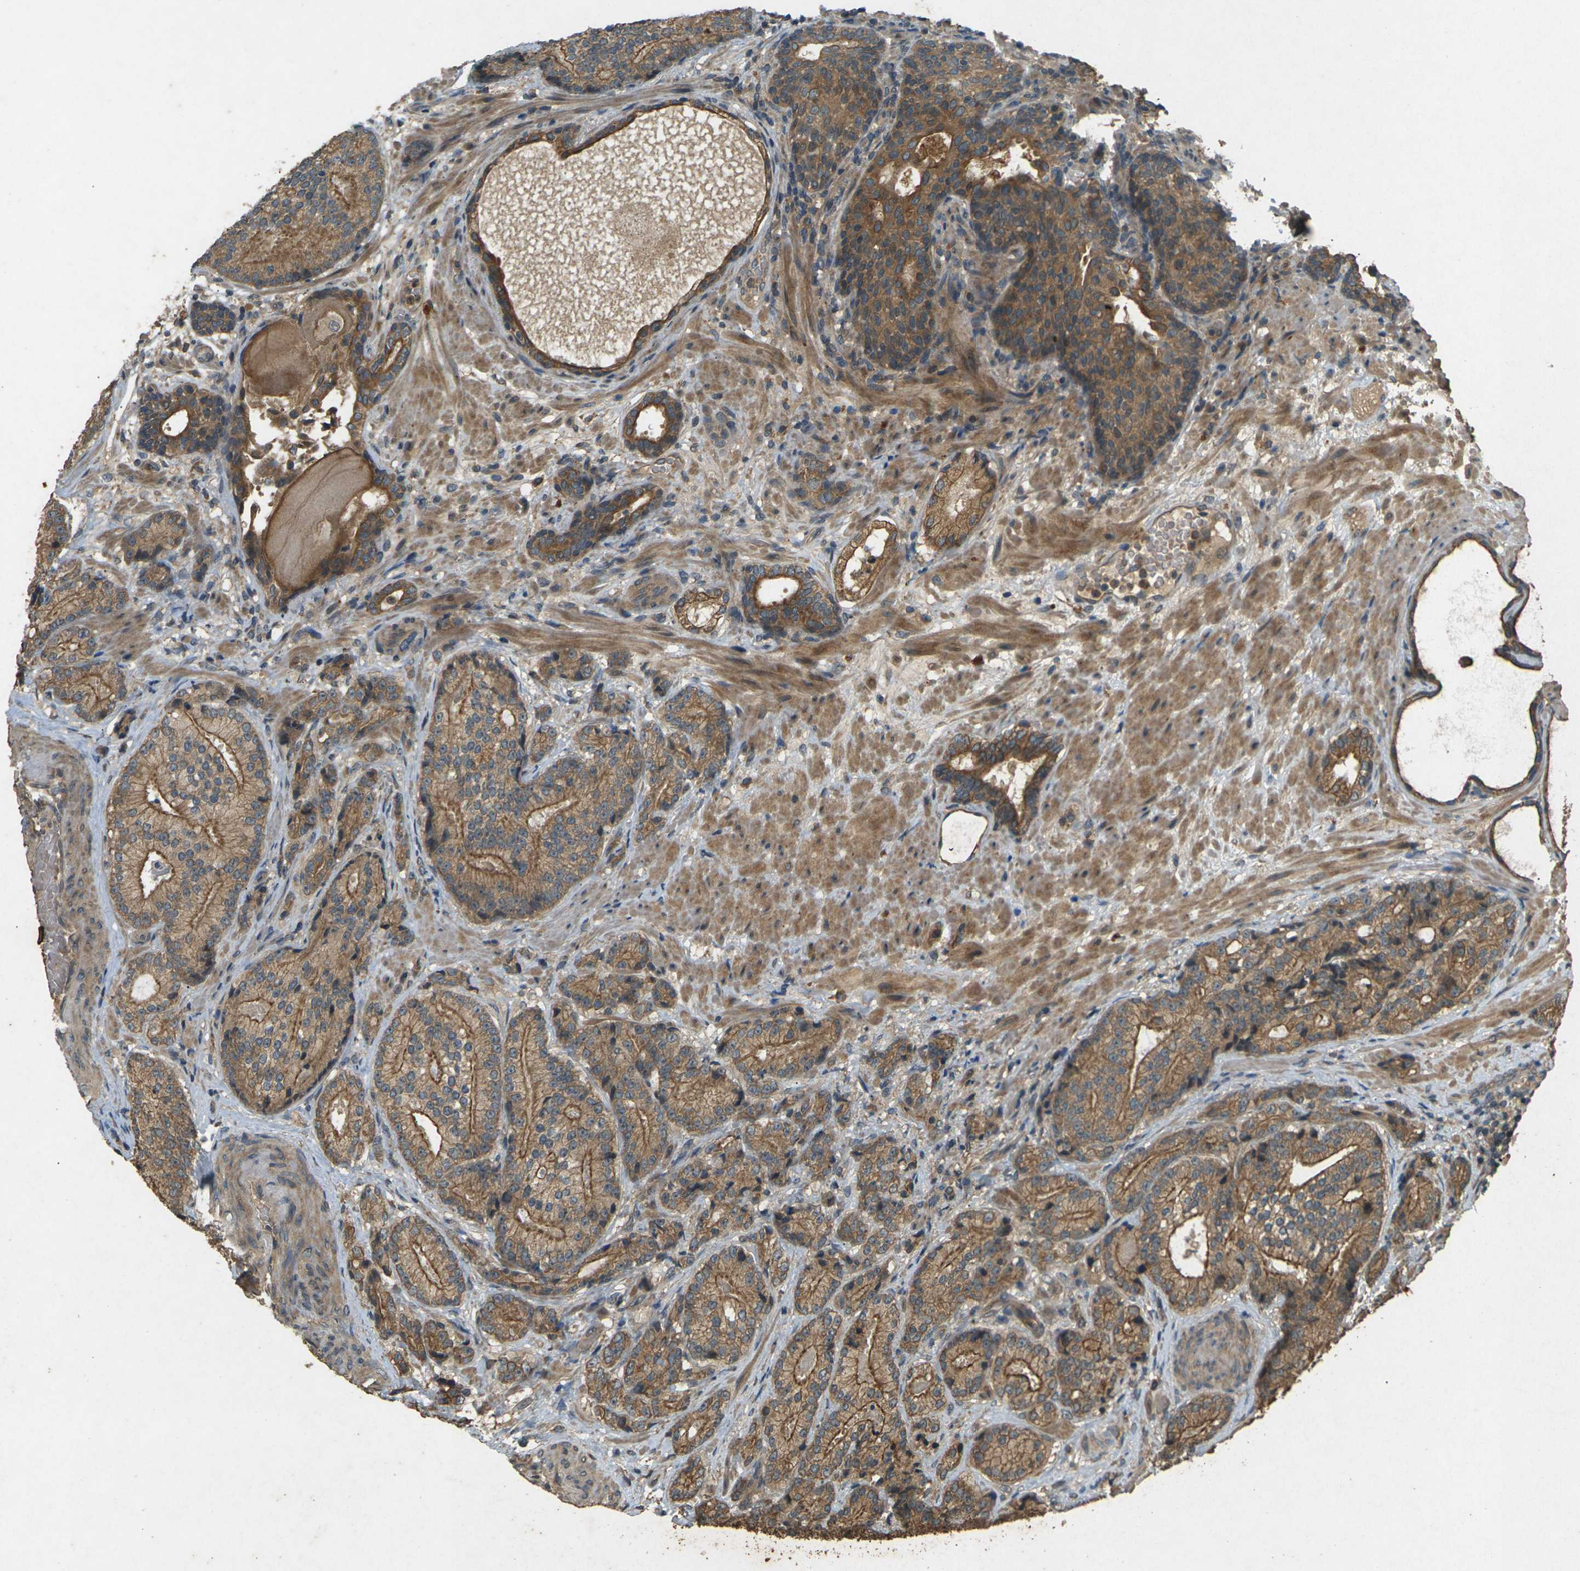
{"staining": {"intensity": "moderate", "quantity": ">75%", "location": "cytoplasmic/membranous"}, "tissue": "prostate cancer", "cell_type": "Tumor cells", "image_type": "cancer", "snomed": [{"axis": "morphology", "description": "Adenocarcinoma, High grade"}, {"axis": "topography", "description": "Prostate"}], "caption": "Protein analysis of prostate high-grade adenocarcinoma tissue displays moderate cytoplasmic/membranous staining in about >75% of tumor cells.", "gene": "TAP1", "patient": {"sex": "male", "age": 61}}